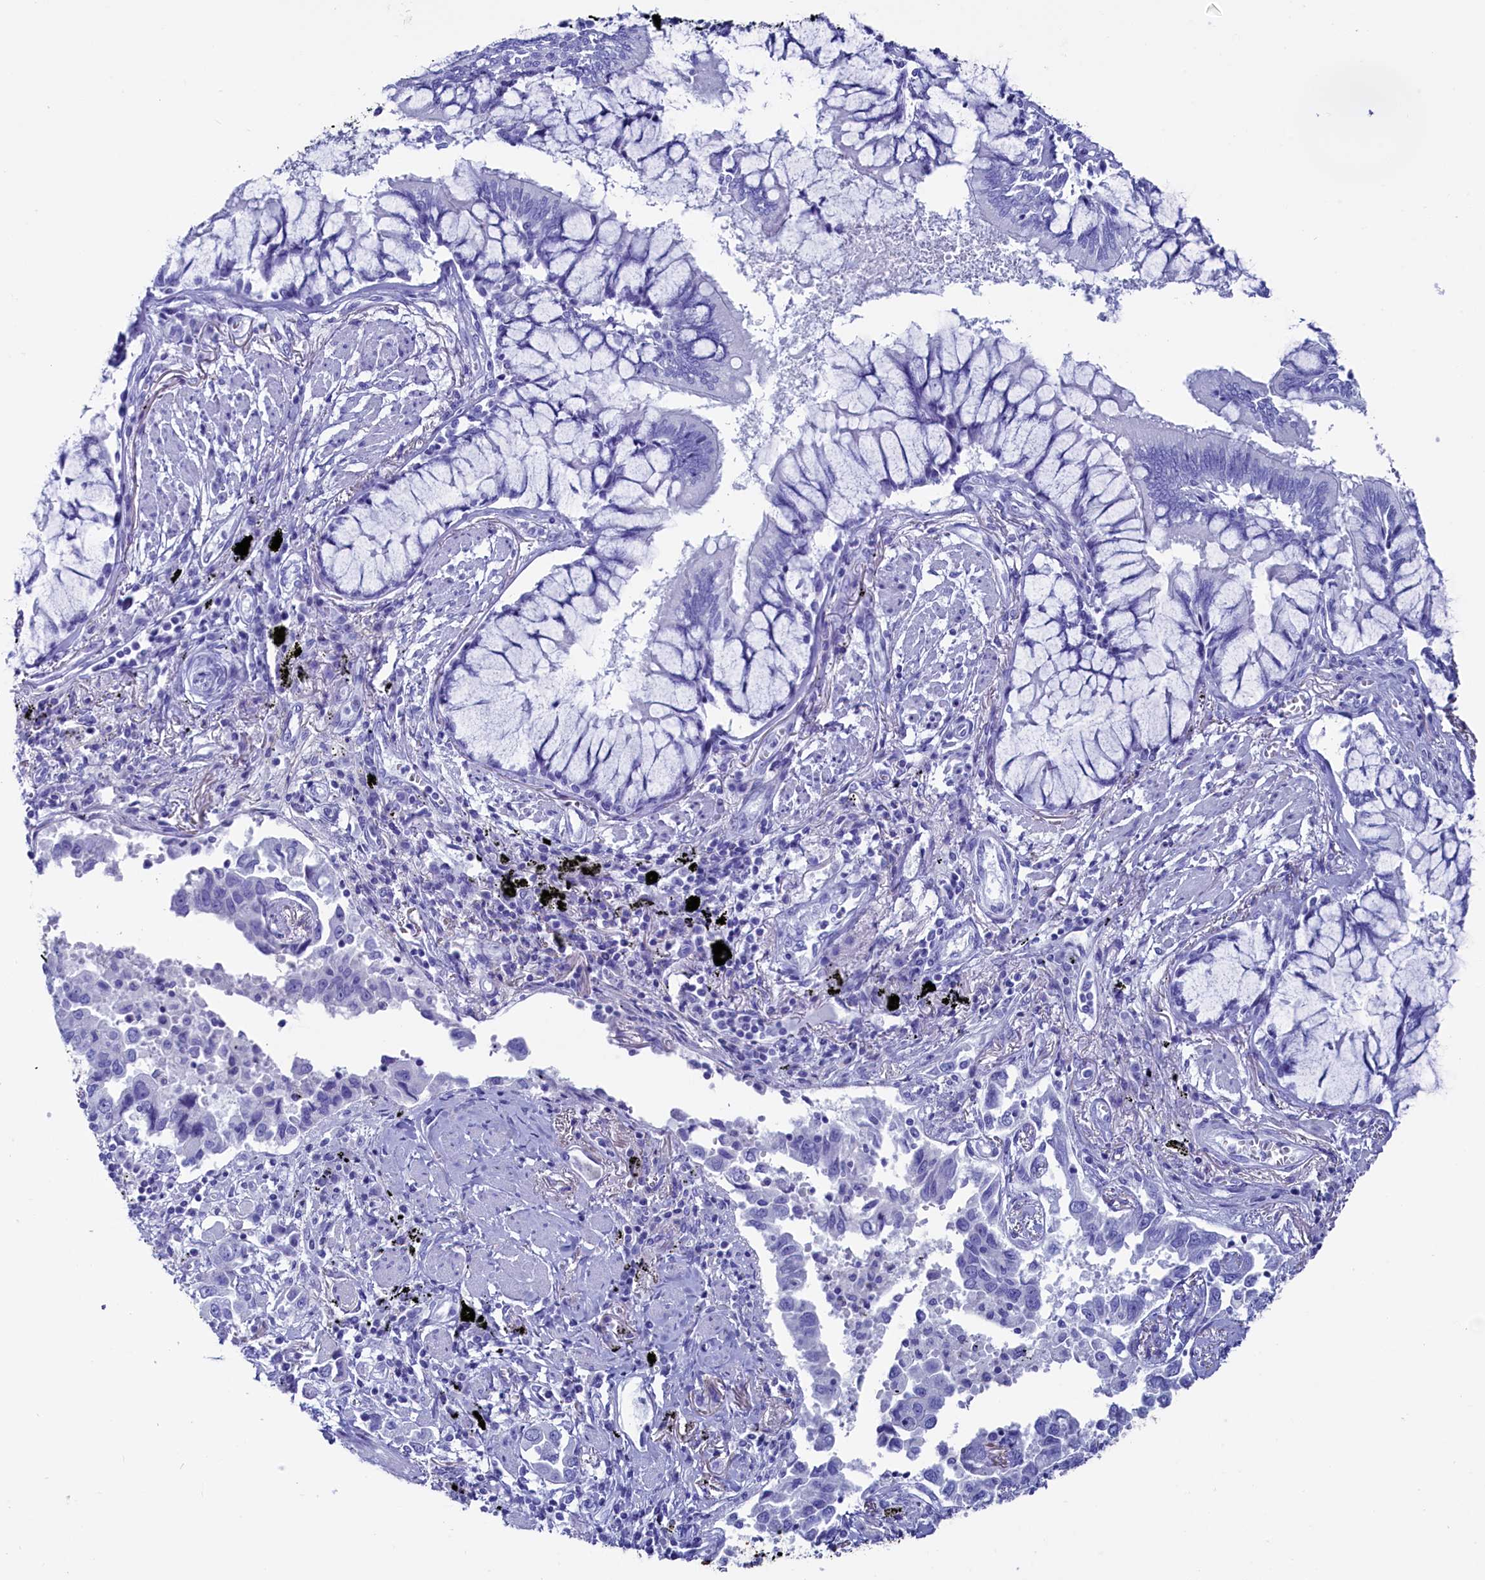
{"staining": {"intensity": "negative", "quantity": "none", "location": "none"}, "tissue": "lung cancer", "cell_type": "Tumor cells", "image_type": "cancer", "snomed": [{"axis": "morphology", "description": "Adenocarcinoma, NOS"}, {"axis": "topography", "description": "Lung"}], "caption": "Micrograph shows no protein staining in tumor cells of lung cancer tissue.", "gene": "ANKRD29", "patient": {"sex": "male", "age": 67}}